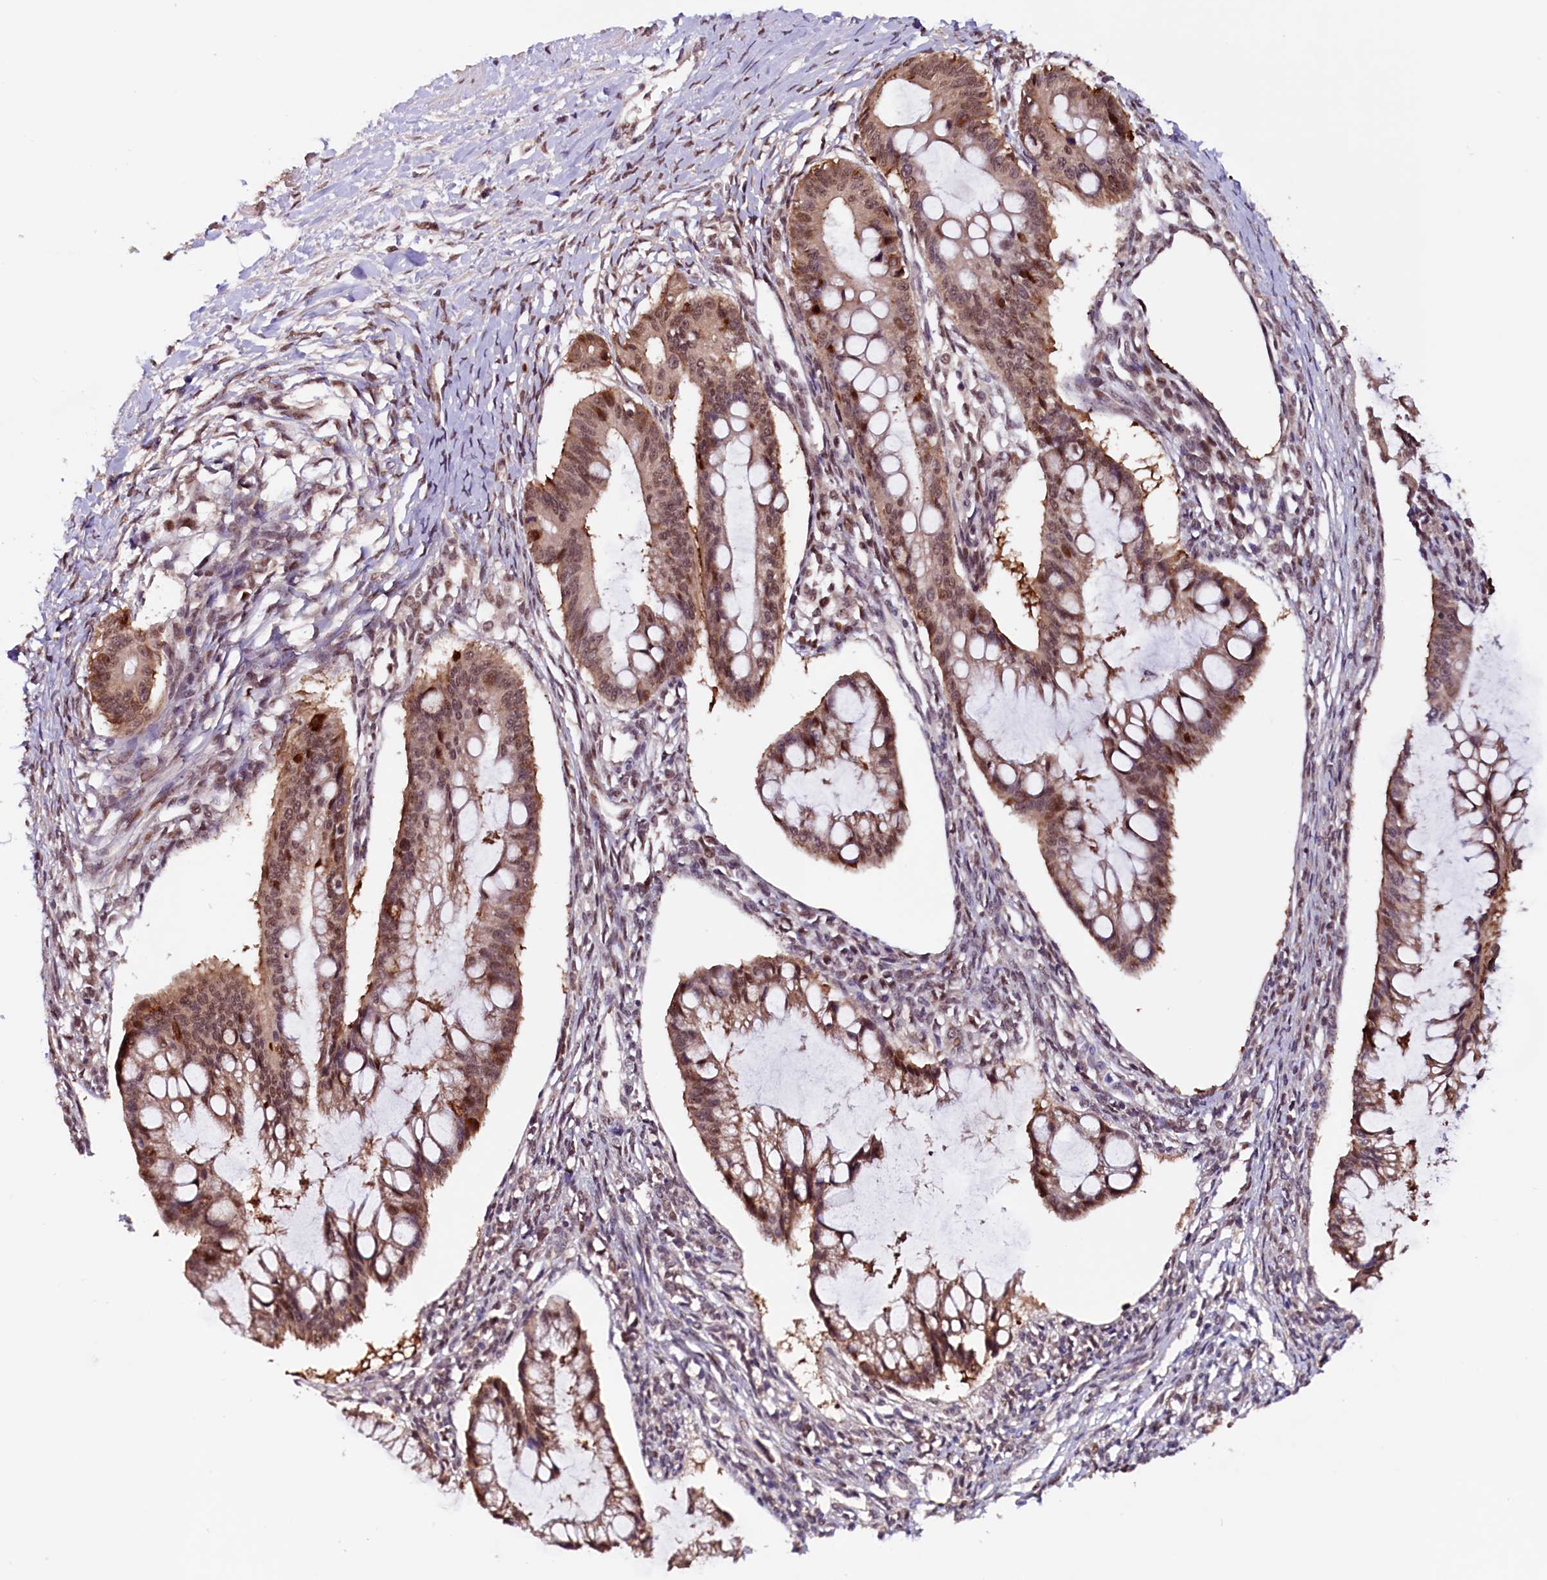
{"staining": {"intensity": "moderate", "quantity": ">75%", "location": "cytoplasmic/membranous,nuclear"}, "tissue": "ovarian cancer", "cell_type": "Tumor cells", "image_type": "cancer", "snomed": [{"axis": "morphology", "description": "Cystadenocarcinoma, mucinous, NOS"}, {"axis": "topography", "description": "Ovary"}], "caption": "Immunohistochemistry staining of ovarian mucinous cystadenocarcinoma, which shows medium levels of moderate cytoplasmic/membranous and nuclear expression in approximately >75% of tumor cells indicating moderate cytoplasmic/membranous and nuclear protein staining. The staining was performed using DAB (brown) for protein detection and nuclei were counterstained in hematoxylin (blue).", "gene": "RNMT", "patient": {"sex": "female", "age": 73}}